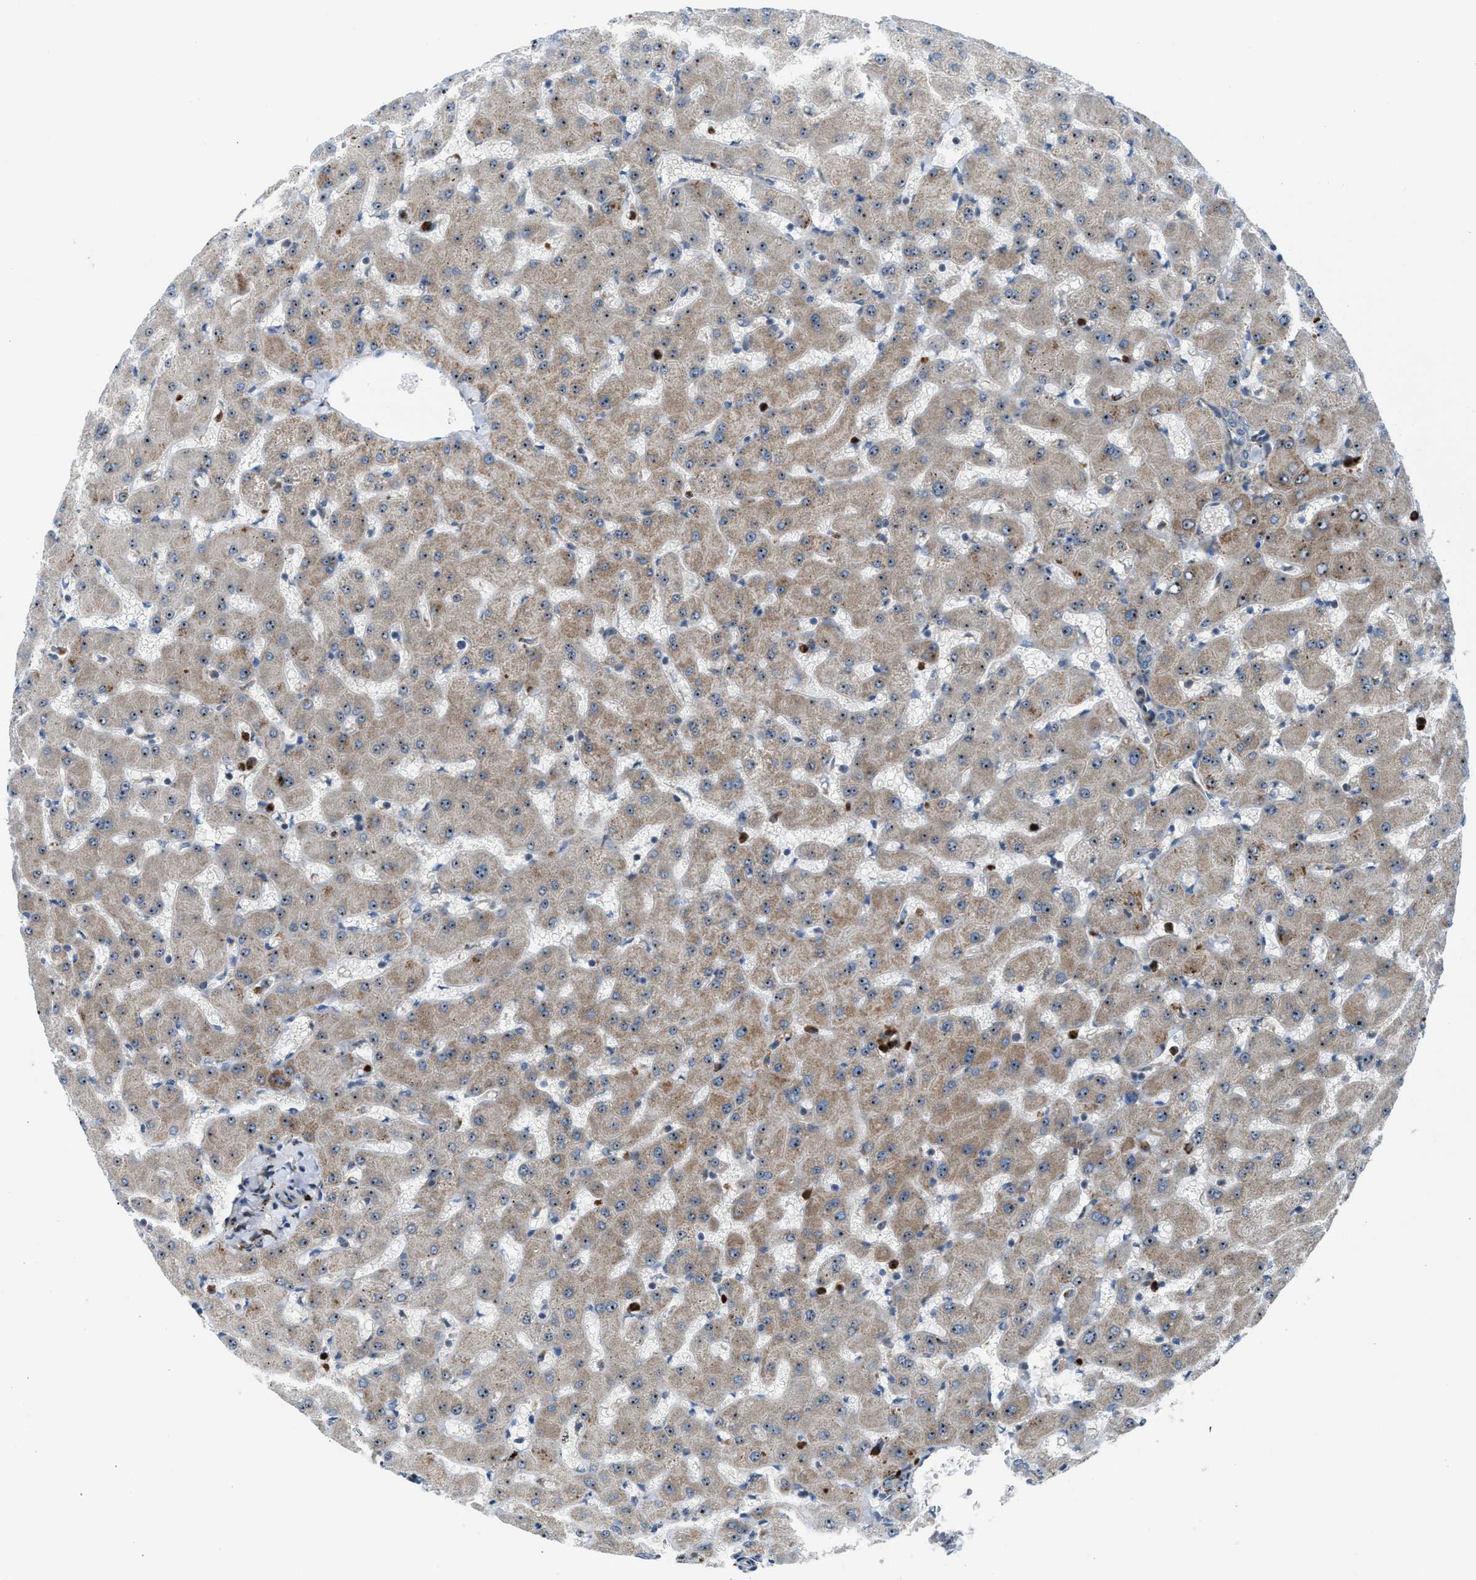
{"staining": {"intensity": "negative", "quantity": "none", "location": "none"}, "tissue": "liver", "cell_type": "Cholangiocytes", "image_type": "normal", "snomed": [{"axis": "morphology", "description": "Normal tissue, NOS"}, {"axis": "topography", "description": "Liver"}], "caption": "The histopathology image shows no staining of cholangiocytes in benign liver. (Stains: DAB IHC with hematoxylin counter stain, Microscopy: brightfield microscopy at high magnification).", "gene": "TPH1", "patient": {"sex": "female", "age": 63}}